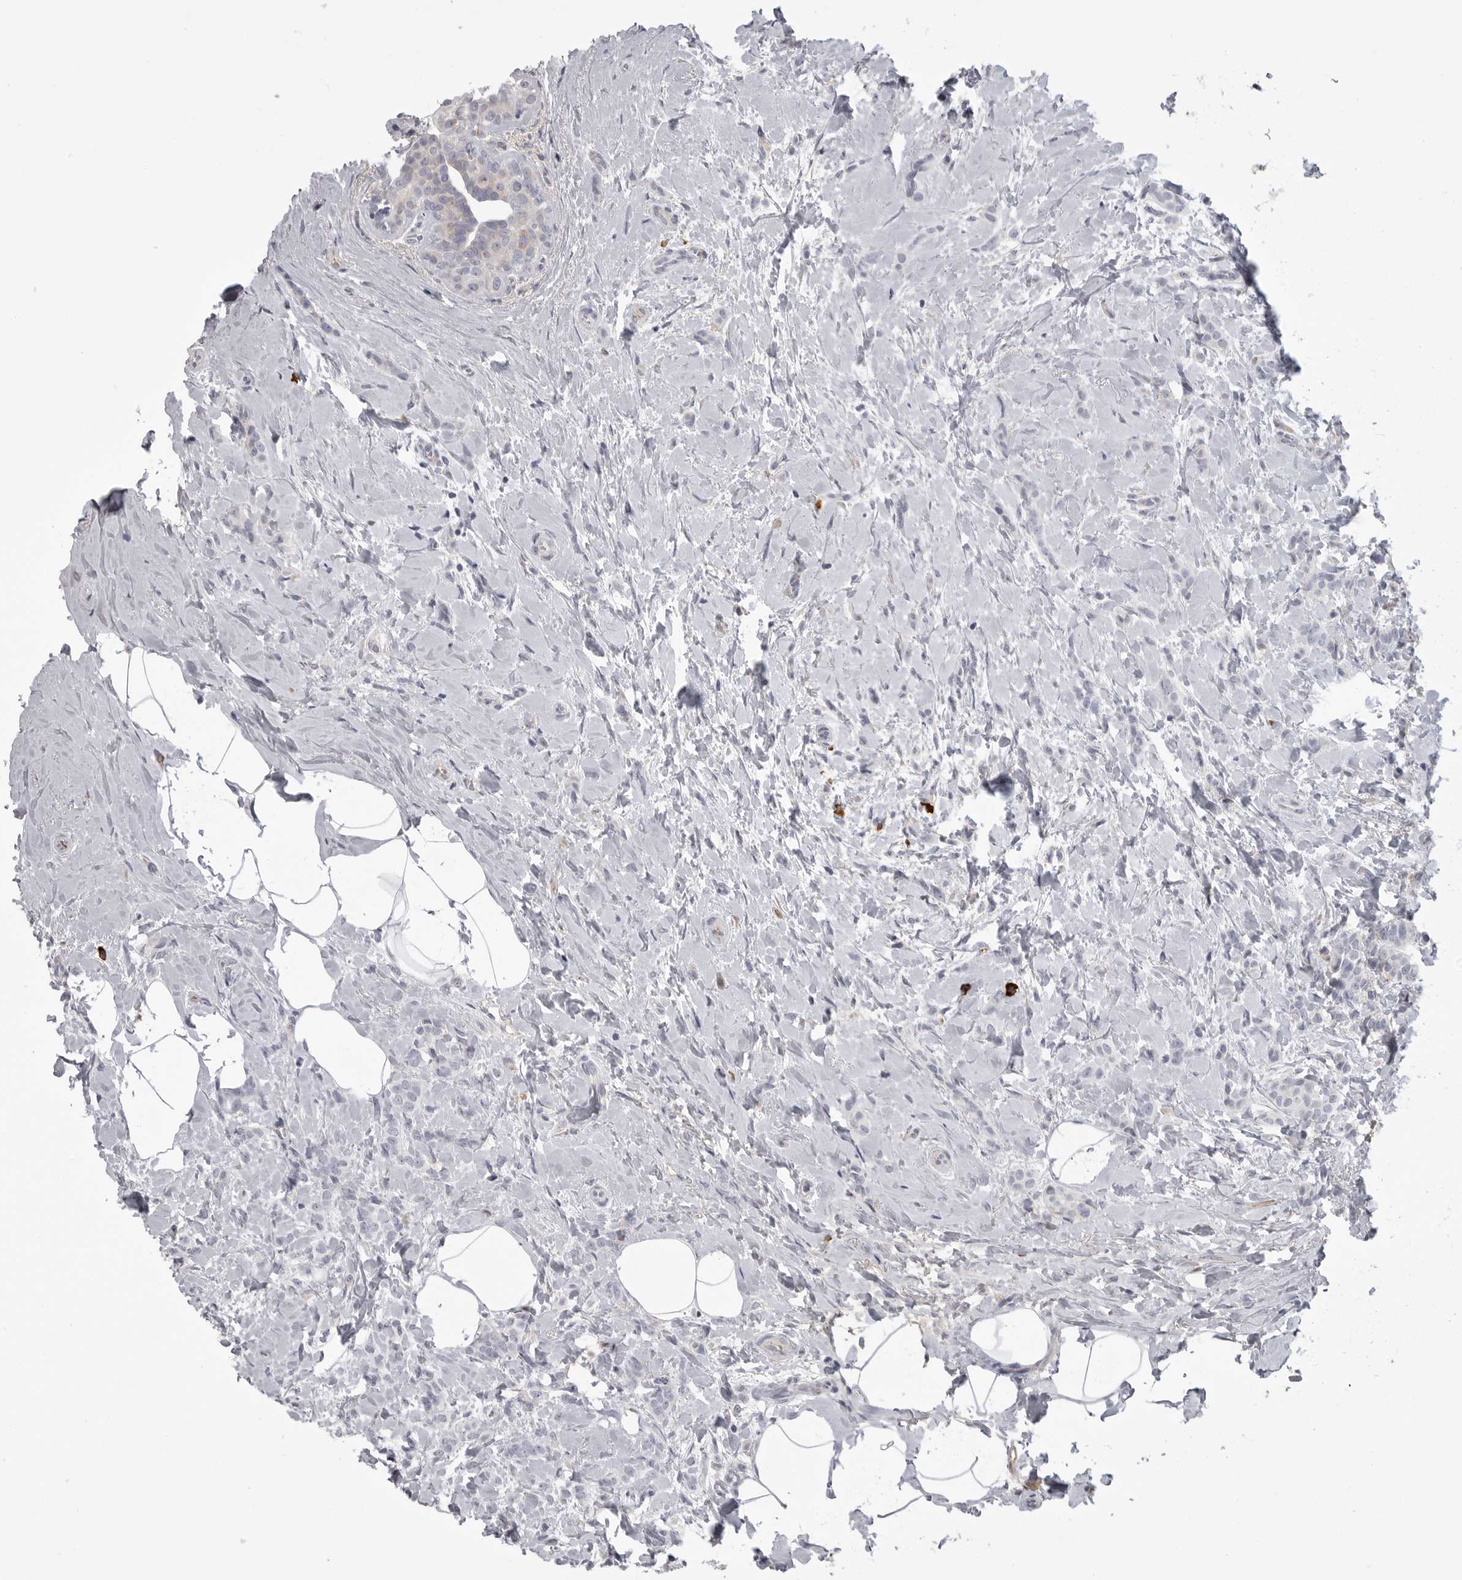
{"staining": {"intensity": "negative", "quantity": "none", "location": "none"}, "tissue": "breast cancer", "cell_type": "Tumor cells", "image_type": "cancer", "snomed": [{"axis": "morphology", "description": "Lobular carcinoma, in situ"}, {"axis": "morphology", "description": "Lobular carcinoma"}, {"axis": "topography", "description": "Breast"}], "caption": "An image of human breast cancer (lobular carcinoma in situ) is negative for staining in tumor cells. Nuclei are stained in blue.", "gene": "FKBP2", "patient": {"sex": "female", "age": 41}}